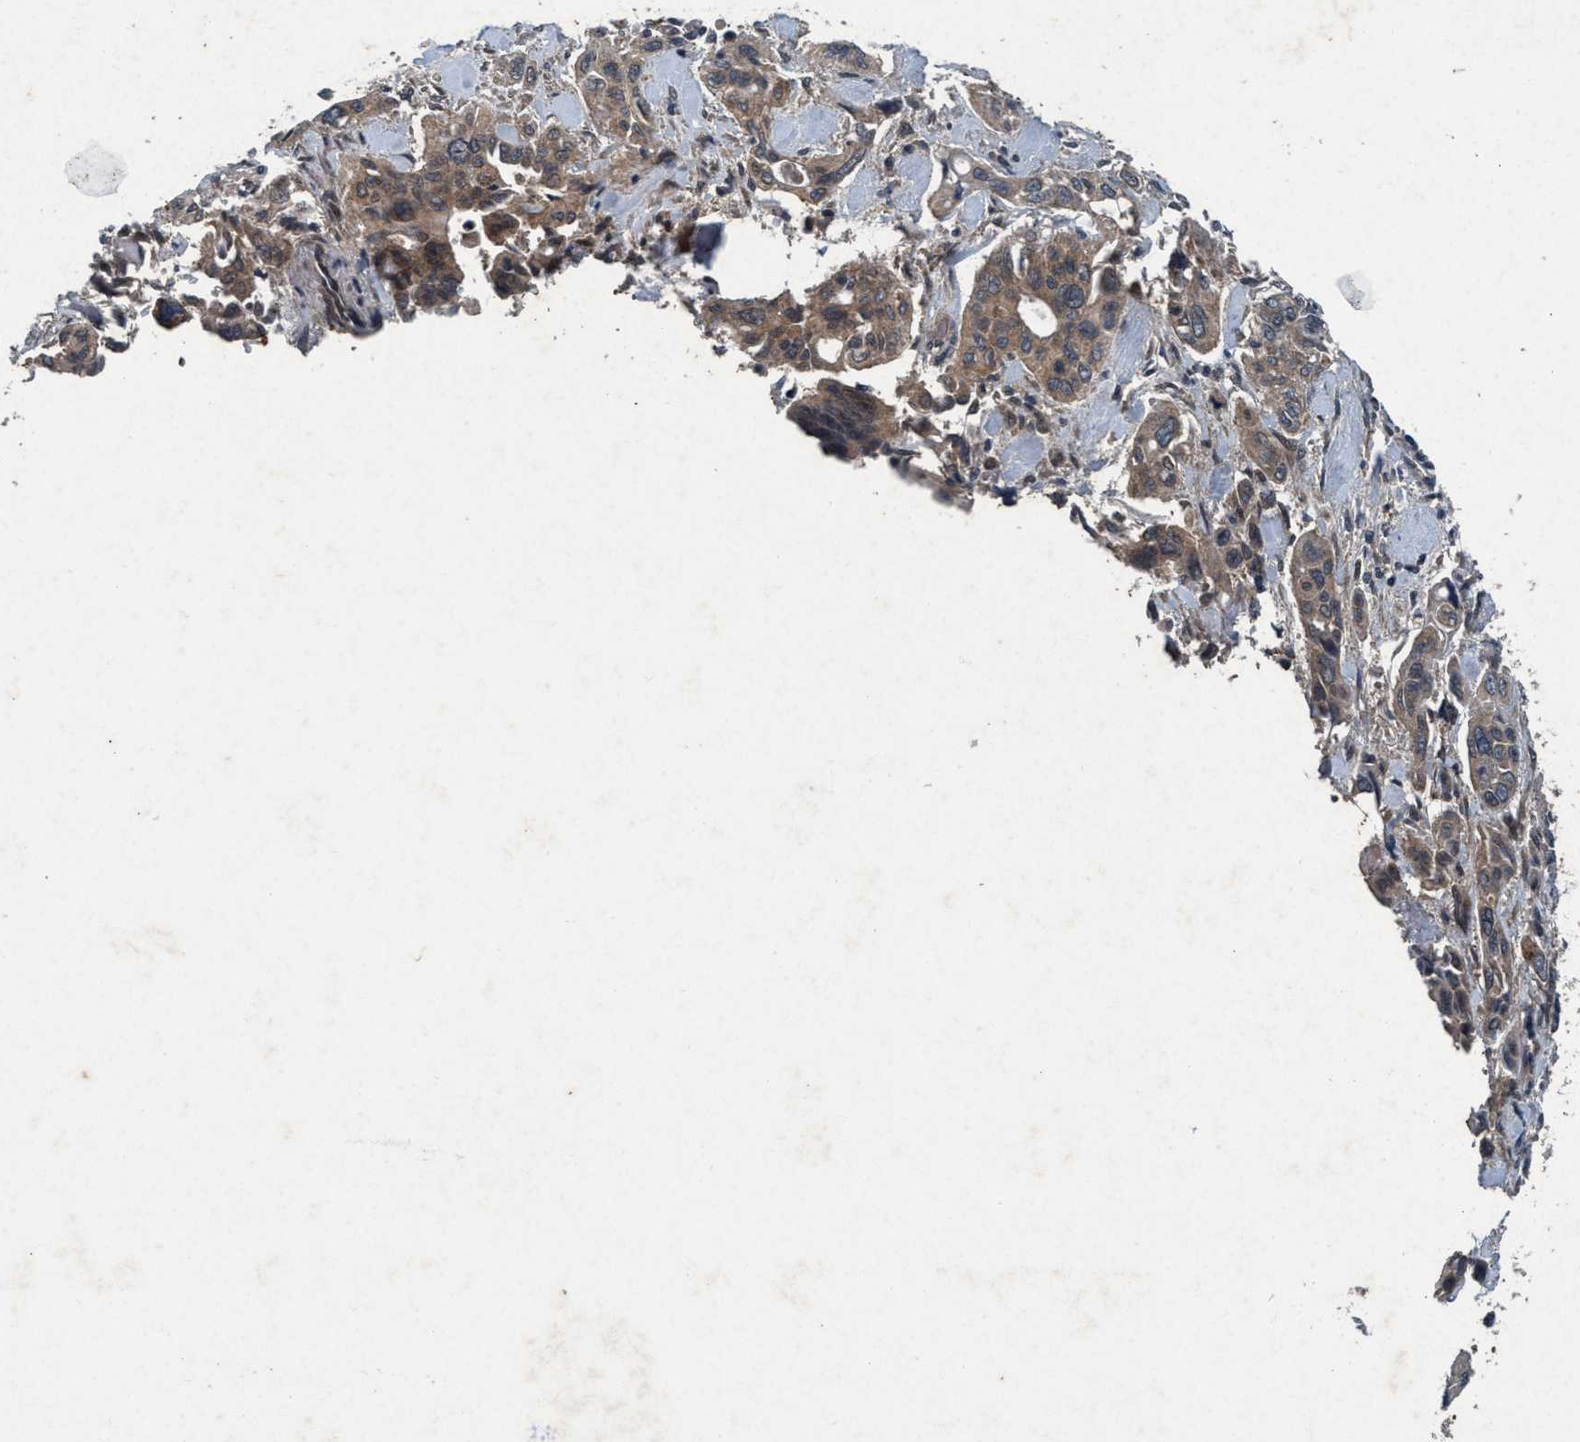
{"staining": {"intensity": "weak", "quantity": "<25%", "location": "cytoplasmic/membranous"}, "tissue": "pancreatic cancer", "cell_type": "Tumor cells", "image_type": "cancer", "snomed": [{"axis": "morphology", "description": "Adenocarcinoma, NOS"}, {"axis": "topography", "description": "Pancreas"}], "caption": "This is an immunohistochemistry histopathology image of pancreatic cancer (adenocarcinoma). There is no staining in tumor cells.", "gene": "AKT1S1", "patient": {"sex": "male", "age": 77}}